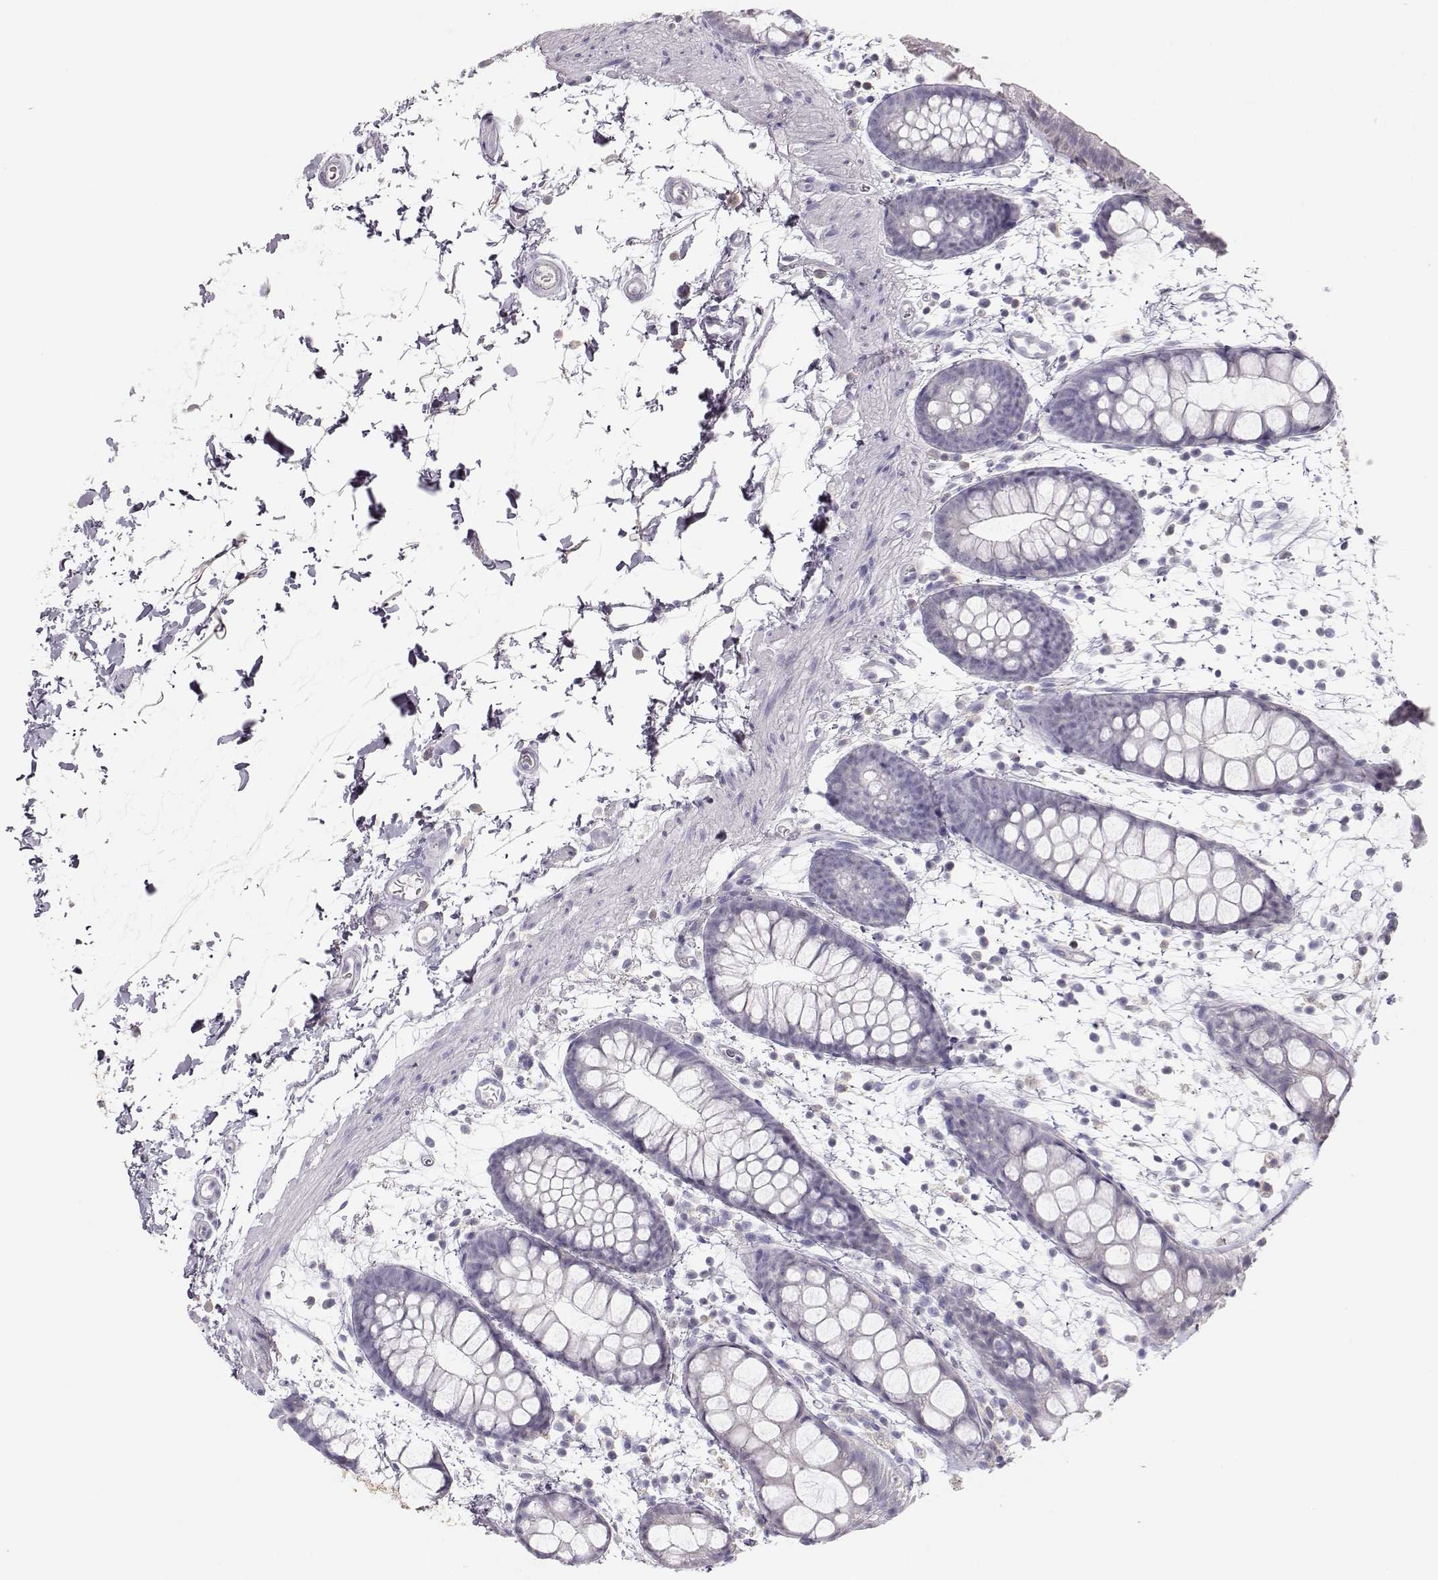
{"staining": {"intensity": "negative", "quantity": "none", "location": "none"}, "tissue": "rectum", "cell_type": "Glandular cells", "image_type": "normal", "snomed": [{"axis": "morphology", "description": "Normal tissue, NOS"}, {"axis": "topography", "description": "Rectum"}], "caption": "An image of rectum stained for a protein demonstrates no brown staining in glandular cells.", "gene": "LEPR", "patient": {"sex": "male", "age": 57}}